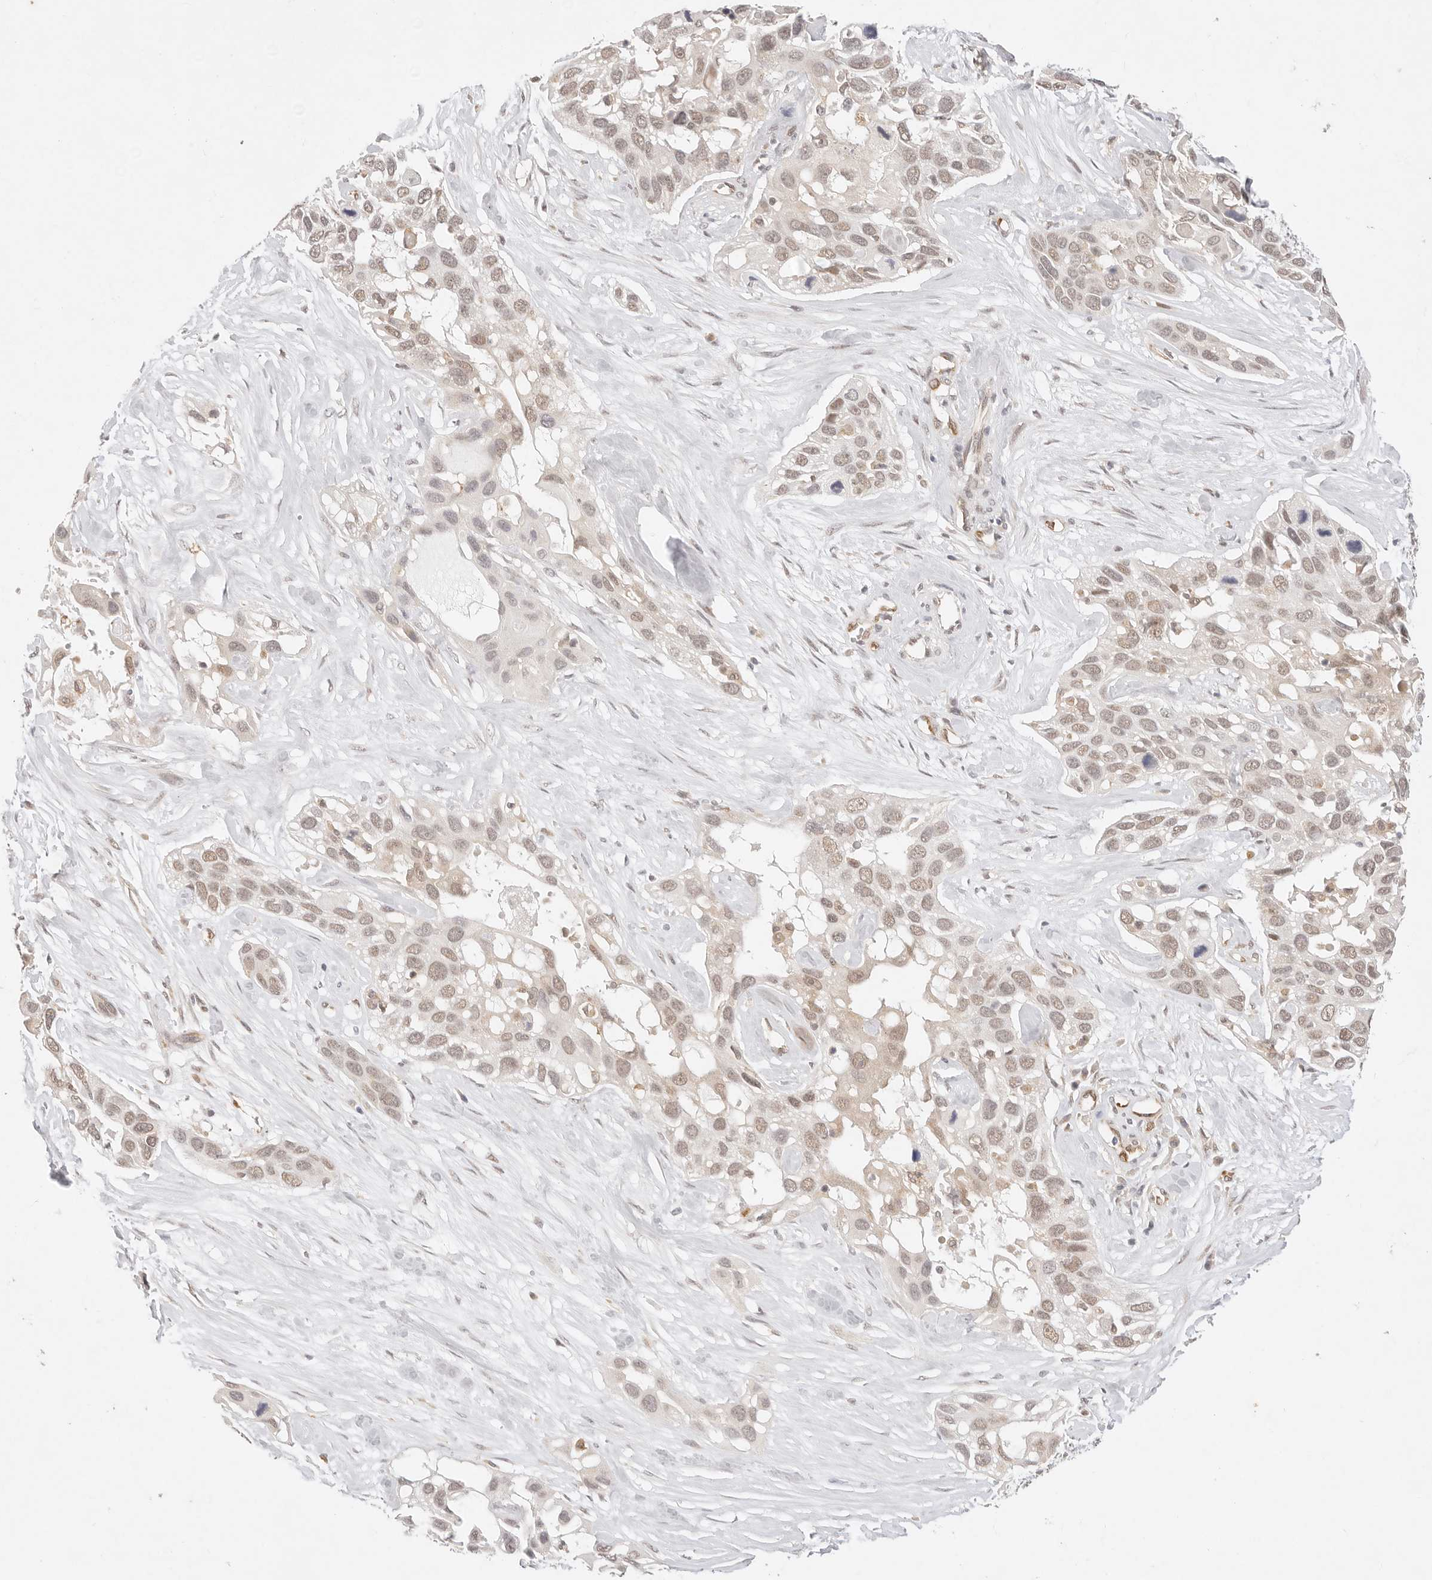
{"staining": {"intensity": "weak", "quantity": "25%-75%", "location": "nuclear"}, "tissue": "pancreatic cancer", "cell_type": "Tumor cells", "image_type": "cancer", "snomed": [{"axis": "morphology", "description": "Adenocarcinoma, NOS"}, {"axis": "topography", "description": "Pancreas"}], "caption": "Protein staining reveals weak nuclear expression in approximately 25%-75% of tumor cells in adenocarcinoma (pancreatic).", "gene": "GPR156", "patient": {"sex": "female", "age": 60}}